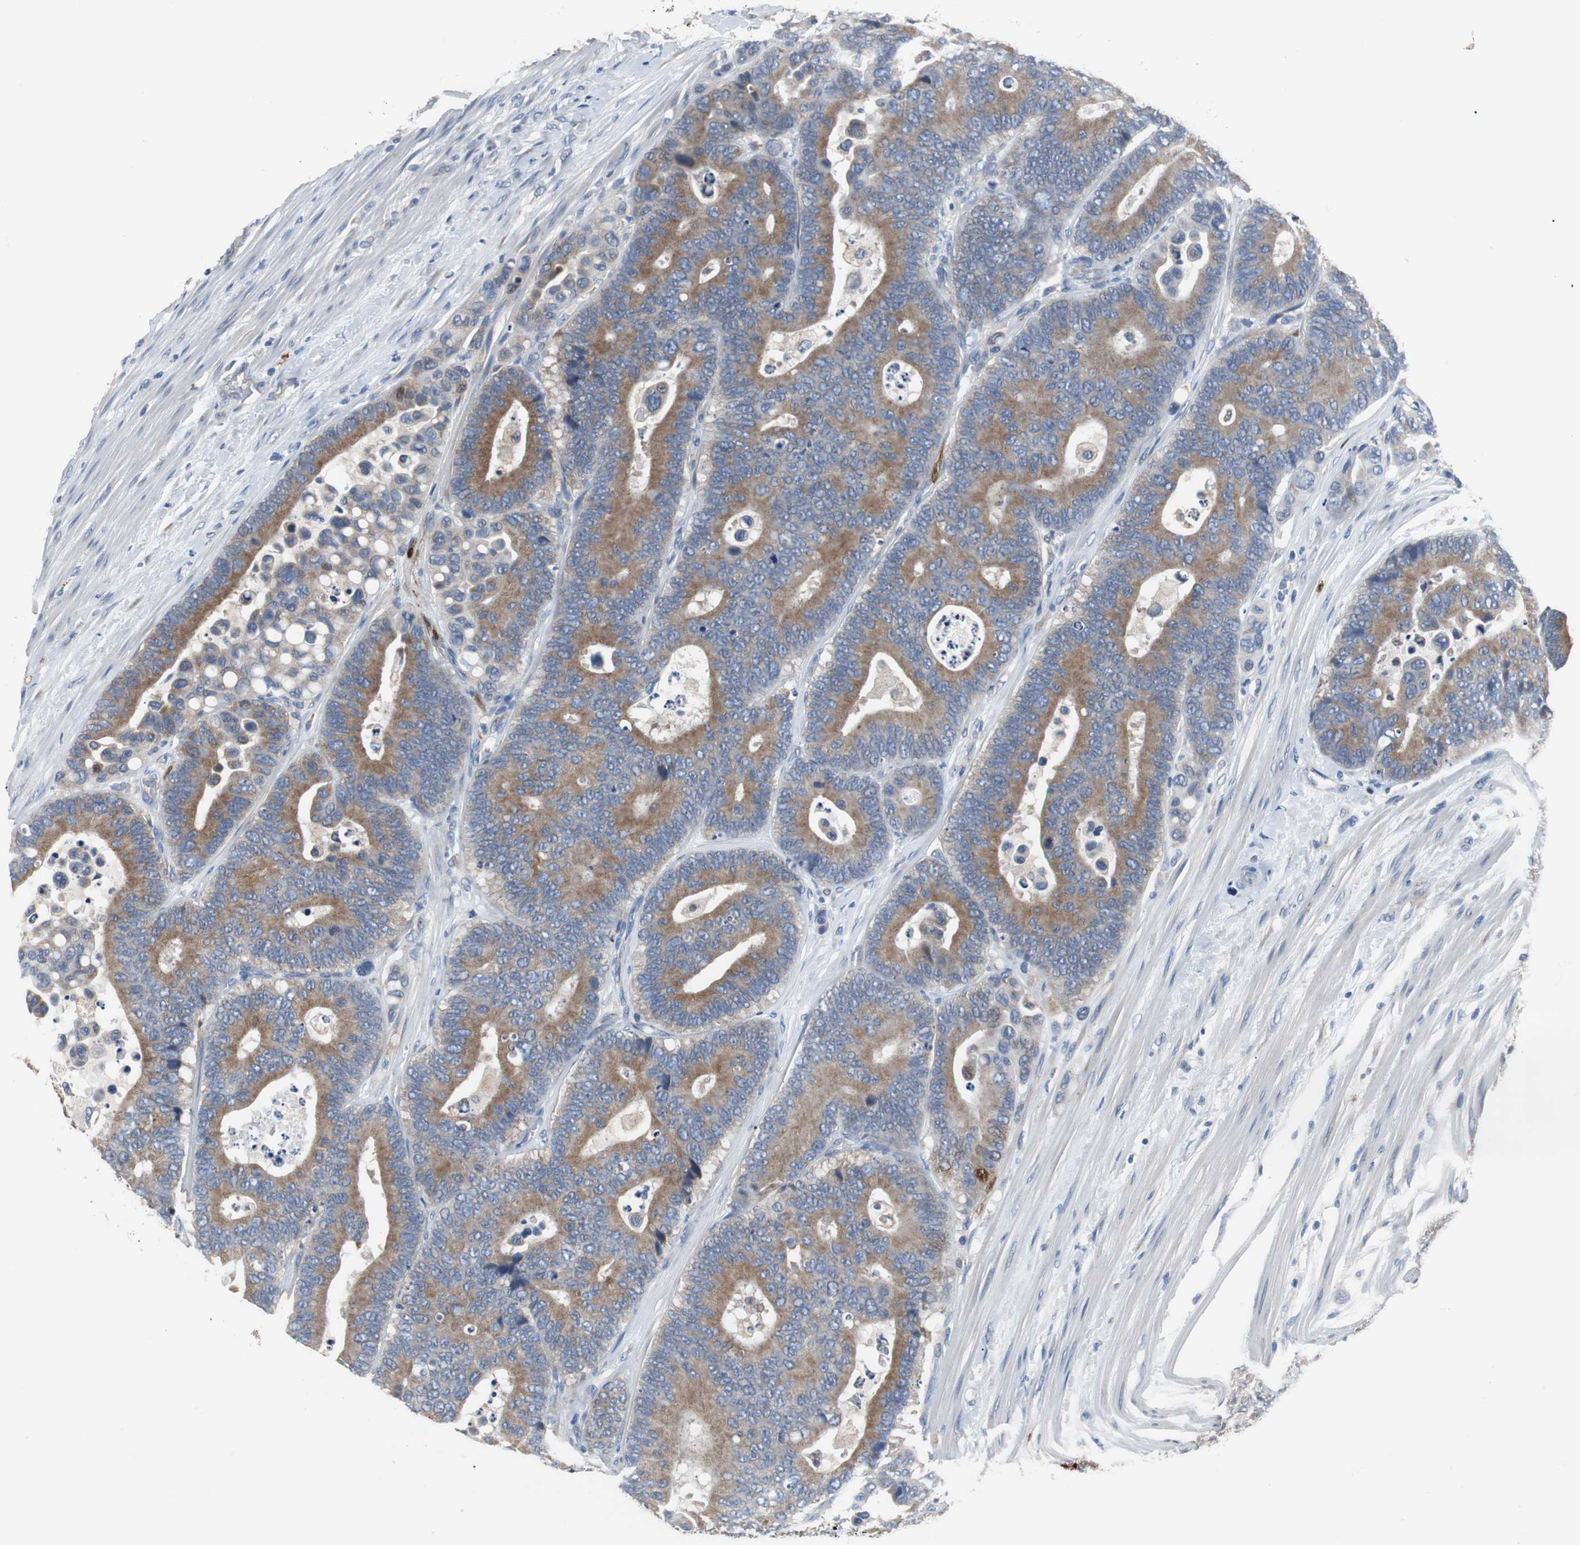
{"staining": {"intensity": "strong", "quantity": ">75%", "location": "cytoplasmic/membranous"}, "tissue": "colorectal cancer", "cell_type": "Tumor cells", "image_type": "cancer", "snomed": [{"axis": "morphology", "description": "Normal tissue, NOS"}, {"axis": "morphology", "description": "Adenocarcinoma, NOS"}, {"axis": "topography", "description": "Colon"}], "caption": "A photomicrograph of human colorectal adenocarcinoma stained for a protein shows strong cytoplasmic/membranous brown staining in tumor cells.", "gene": "CALB2", "patient": {"sex": "male", "age": 82}}